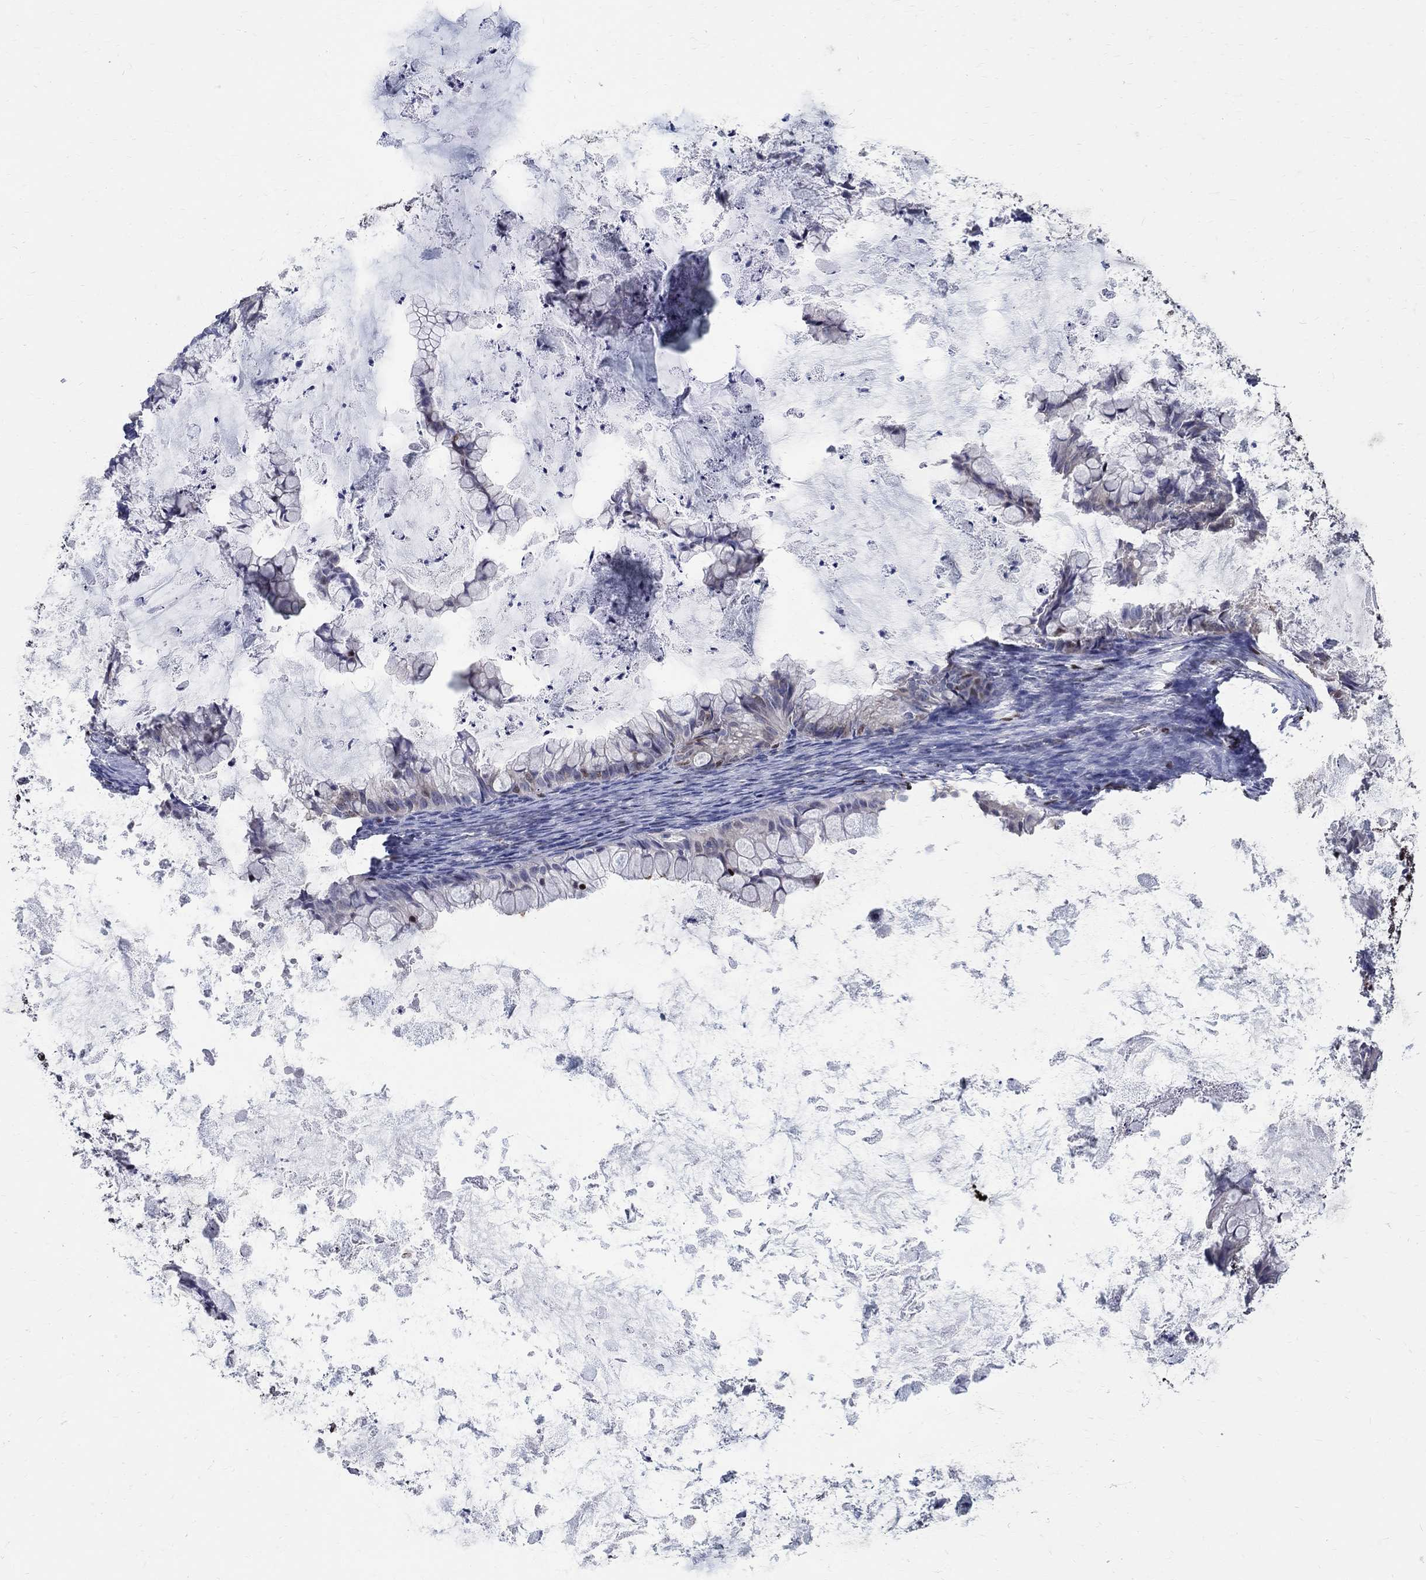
{"staining": {"intensity": "negative", "quantity": "none", "location": "none"}, "tissue": "ovarian cancer", "cell_type": "Tumor cells", "image_type": "cancer", "snomed": [{"axis": "morphology", "description": "Cystadenocarcinoma, mucinous, NOS"}, {"axis": "topography", "description": "Ovary"}], "caption": "Immunohistochemical staining of mucinous cystadenocarcinoma (ovarian) shows no significant staining in tumor cells. The staining was performed using DAB to visualize the protein expression in brown, while the nuclei were stained in blue with hematoxylin (Magnification: 20x).", "gene": "FBXO16", "patient": {"sex": "female", "age": 35}}